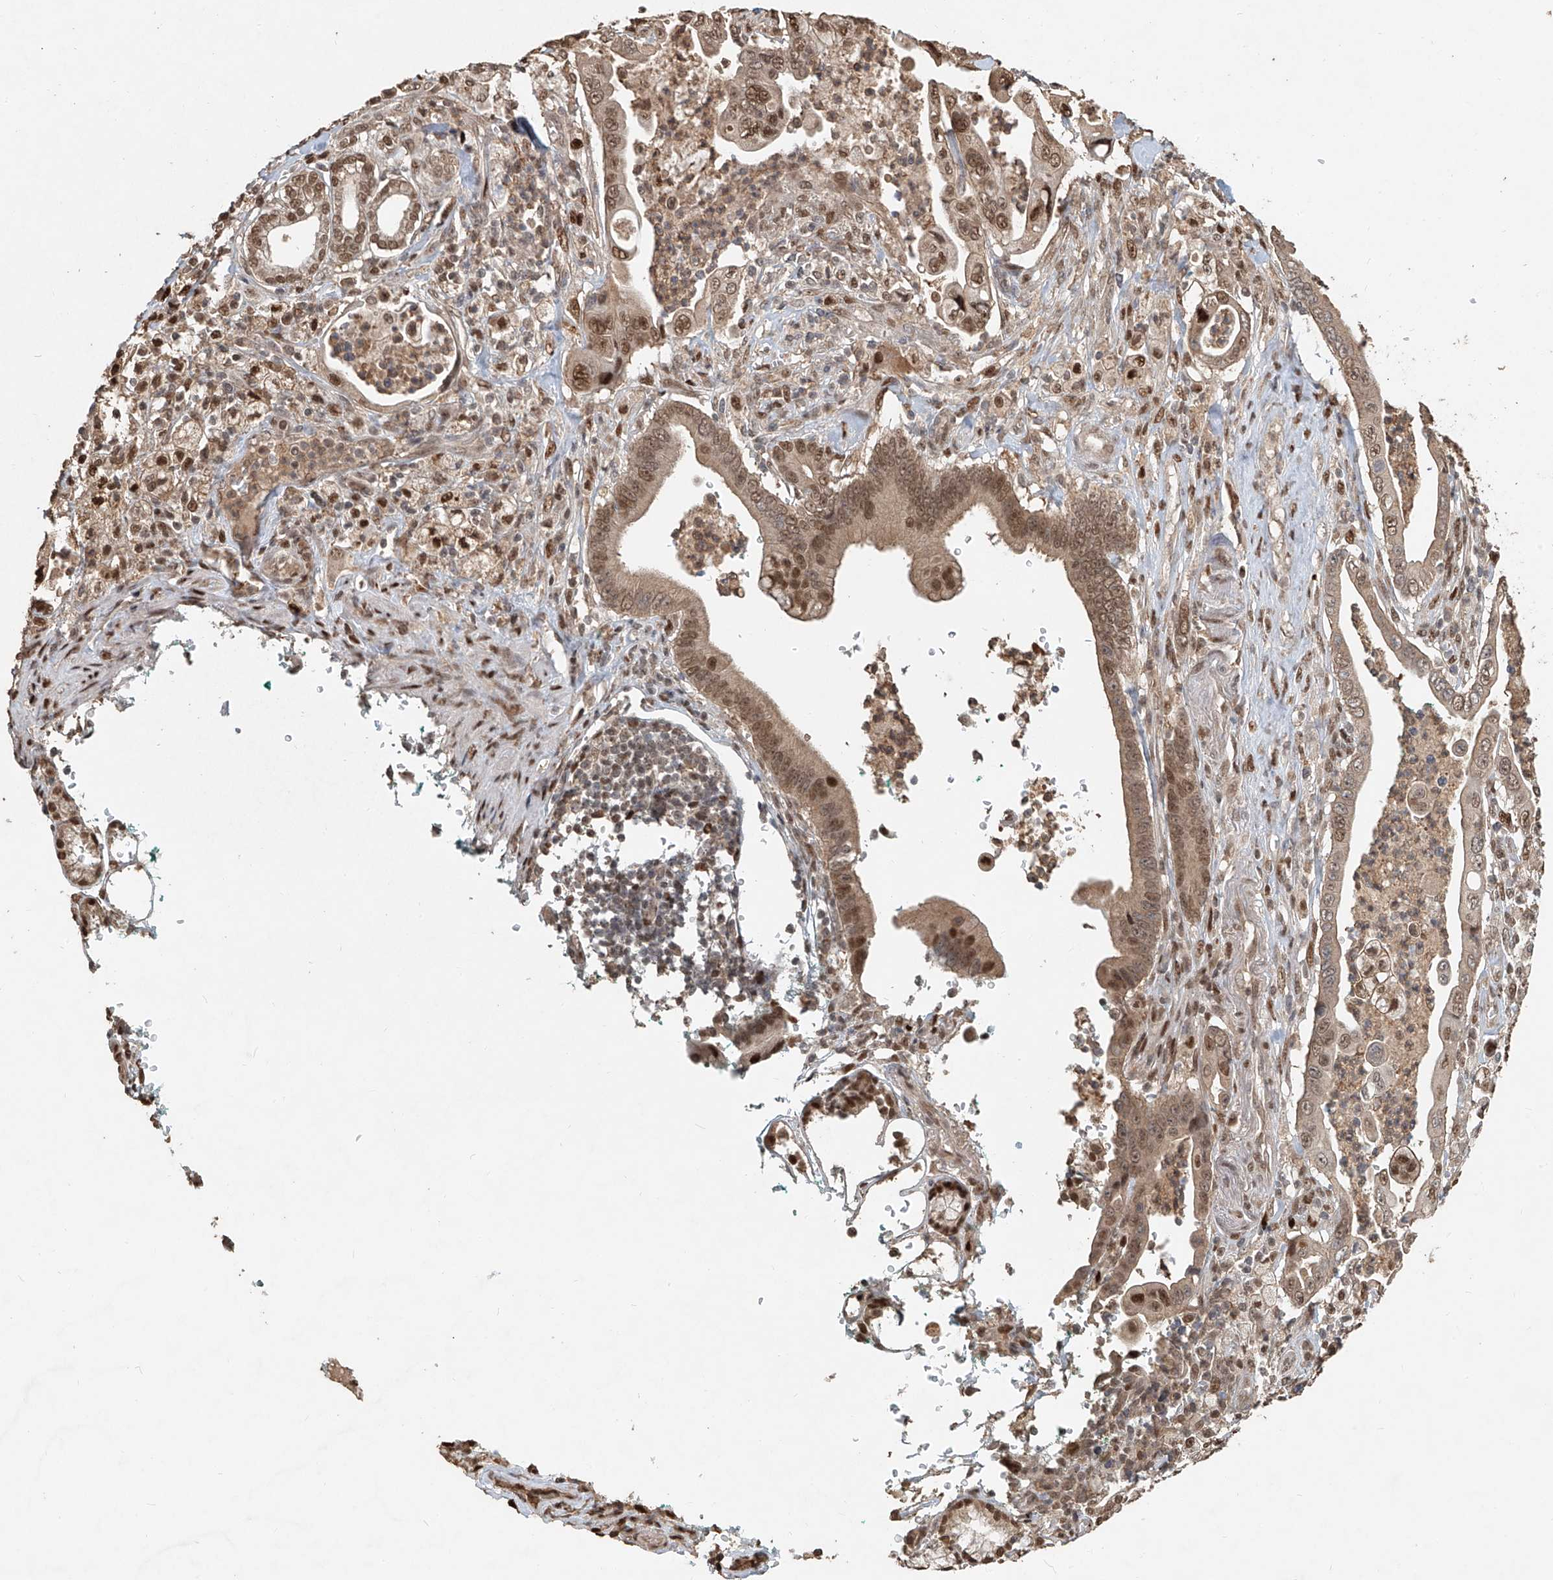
{"staining": {"intensity": "moderate", "quantity": ">75%", "location": "cytoplasmic/membranous,nuclear"}, "tissue": "pancreatic cancer", "cell_type": "Tumor cells", "image_type": "cancer", "snomed": [{"axis": "morphology", "description": "Adenocarcinoma, NOS"}, {"axis": "topography", "description": "Pancreas"}], "caption": "The image demonstrates immunohistochemical staining of pancreatic adenocarcinoma. There is moderate cytoplasmic/membranous and nuclear positivity is appreciated in about >75% of tumor cells. (Brightfield microscopy of DAB IHC at high magnification).", "gene": "RMND1", "patient": {"sex": "male", "age": 78}}